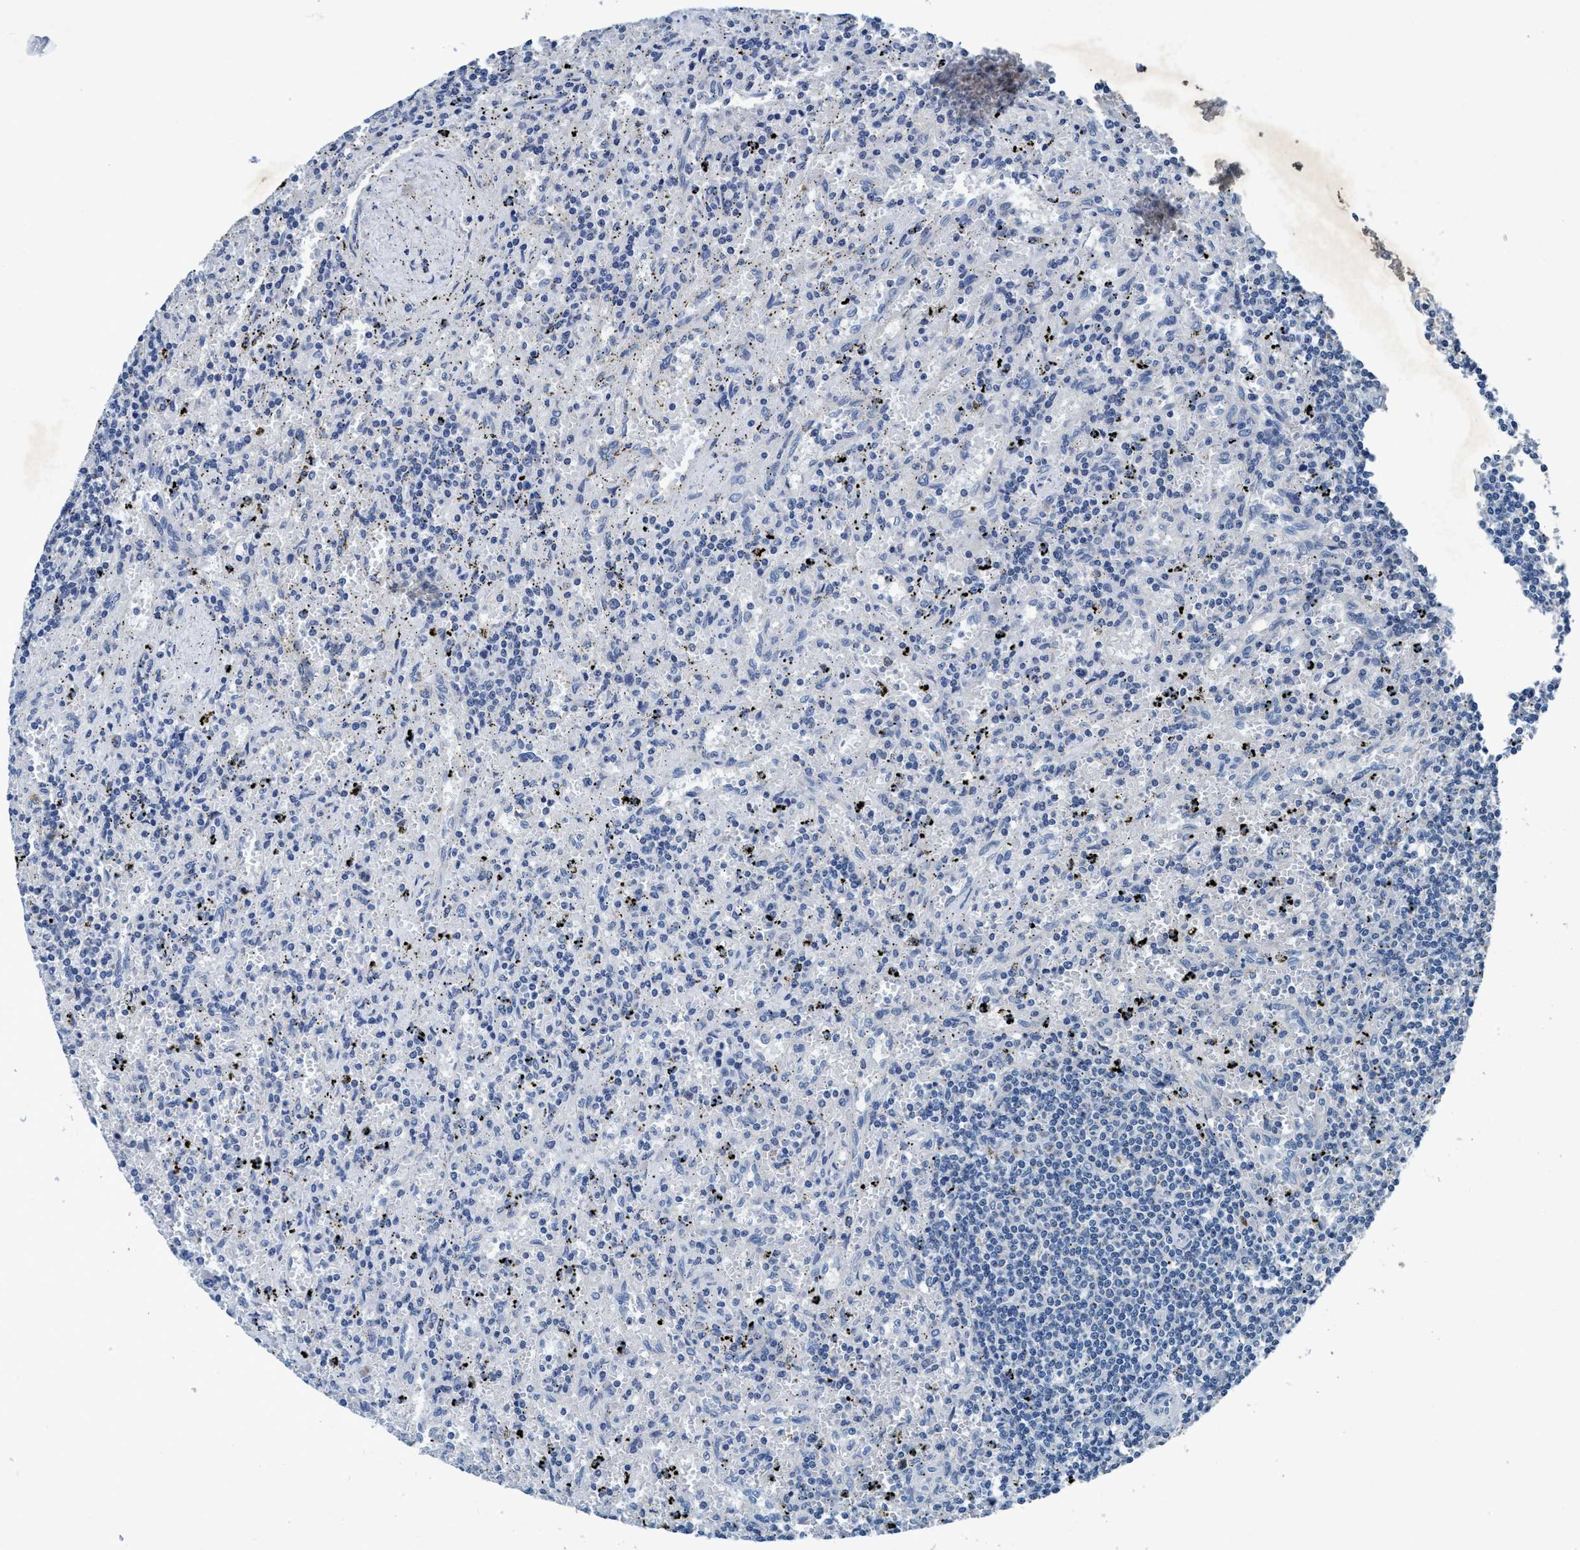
{"staining": {"intensity": "negative", "quantity": "none", "location": "none"}, "tissue": "lymphoma", "cell_type": "Tumor cells", "image_type": "cancer", "snomed": [{"axis": "morphology", "description": "Malignant lymphoma, non-Hodgkin's type, Low grade"}, {"axis": "topography", "description": "Spleen"}], "caption": "Low-grade malignant lymphoma, non-Hodgkin's type stained for a protein using IHC exhibits no expression tumor cells.", "gene": "ANKFN1", "patient": {"sex": "male", "age": 76}}